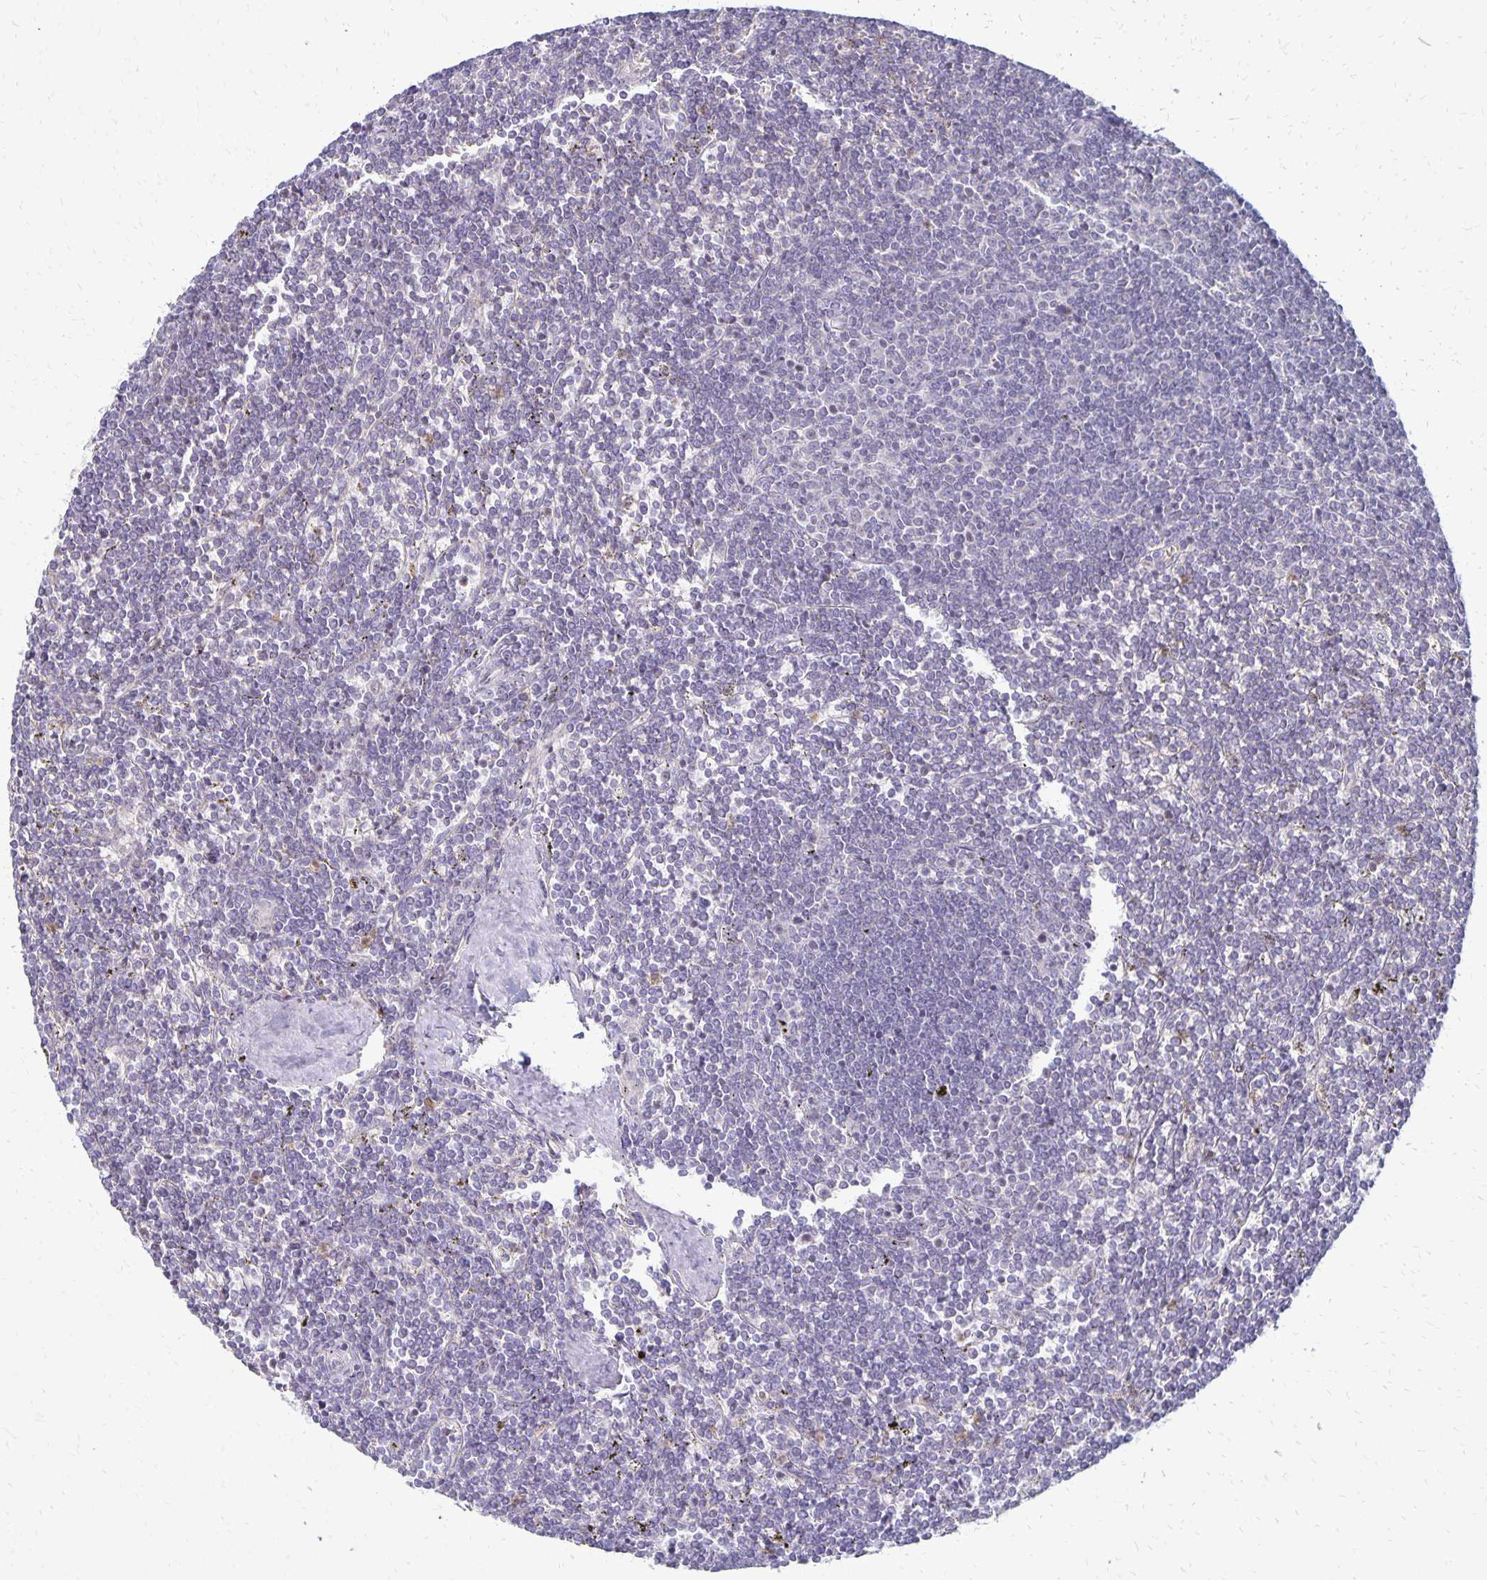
{"staining": {"intensity": "negative", "quantity": "none", "location": "none"}, "tissue": "lymphoma", "cell_type": "Tumor cells", "image_type": "cancer", "snomed": [{"axis": "morphology", "description": "Malignant lymphoma, non-Hodgkin's type, Low grade"}, {"axis": "topography", "description": "Spleen"}], "caption": "This is an immunohistochemistry histopathology image of low-grade malignant lymphoma, non-Hodgkin's type. There is no expression in tumor cells.", "gene": "FN3K", "patient": {"sex": "male", "age": 78}}